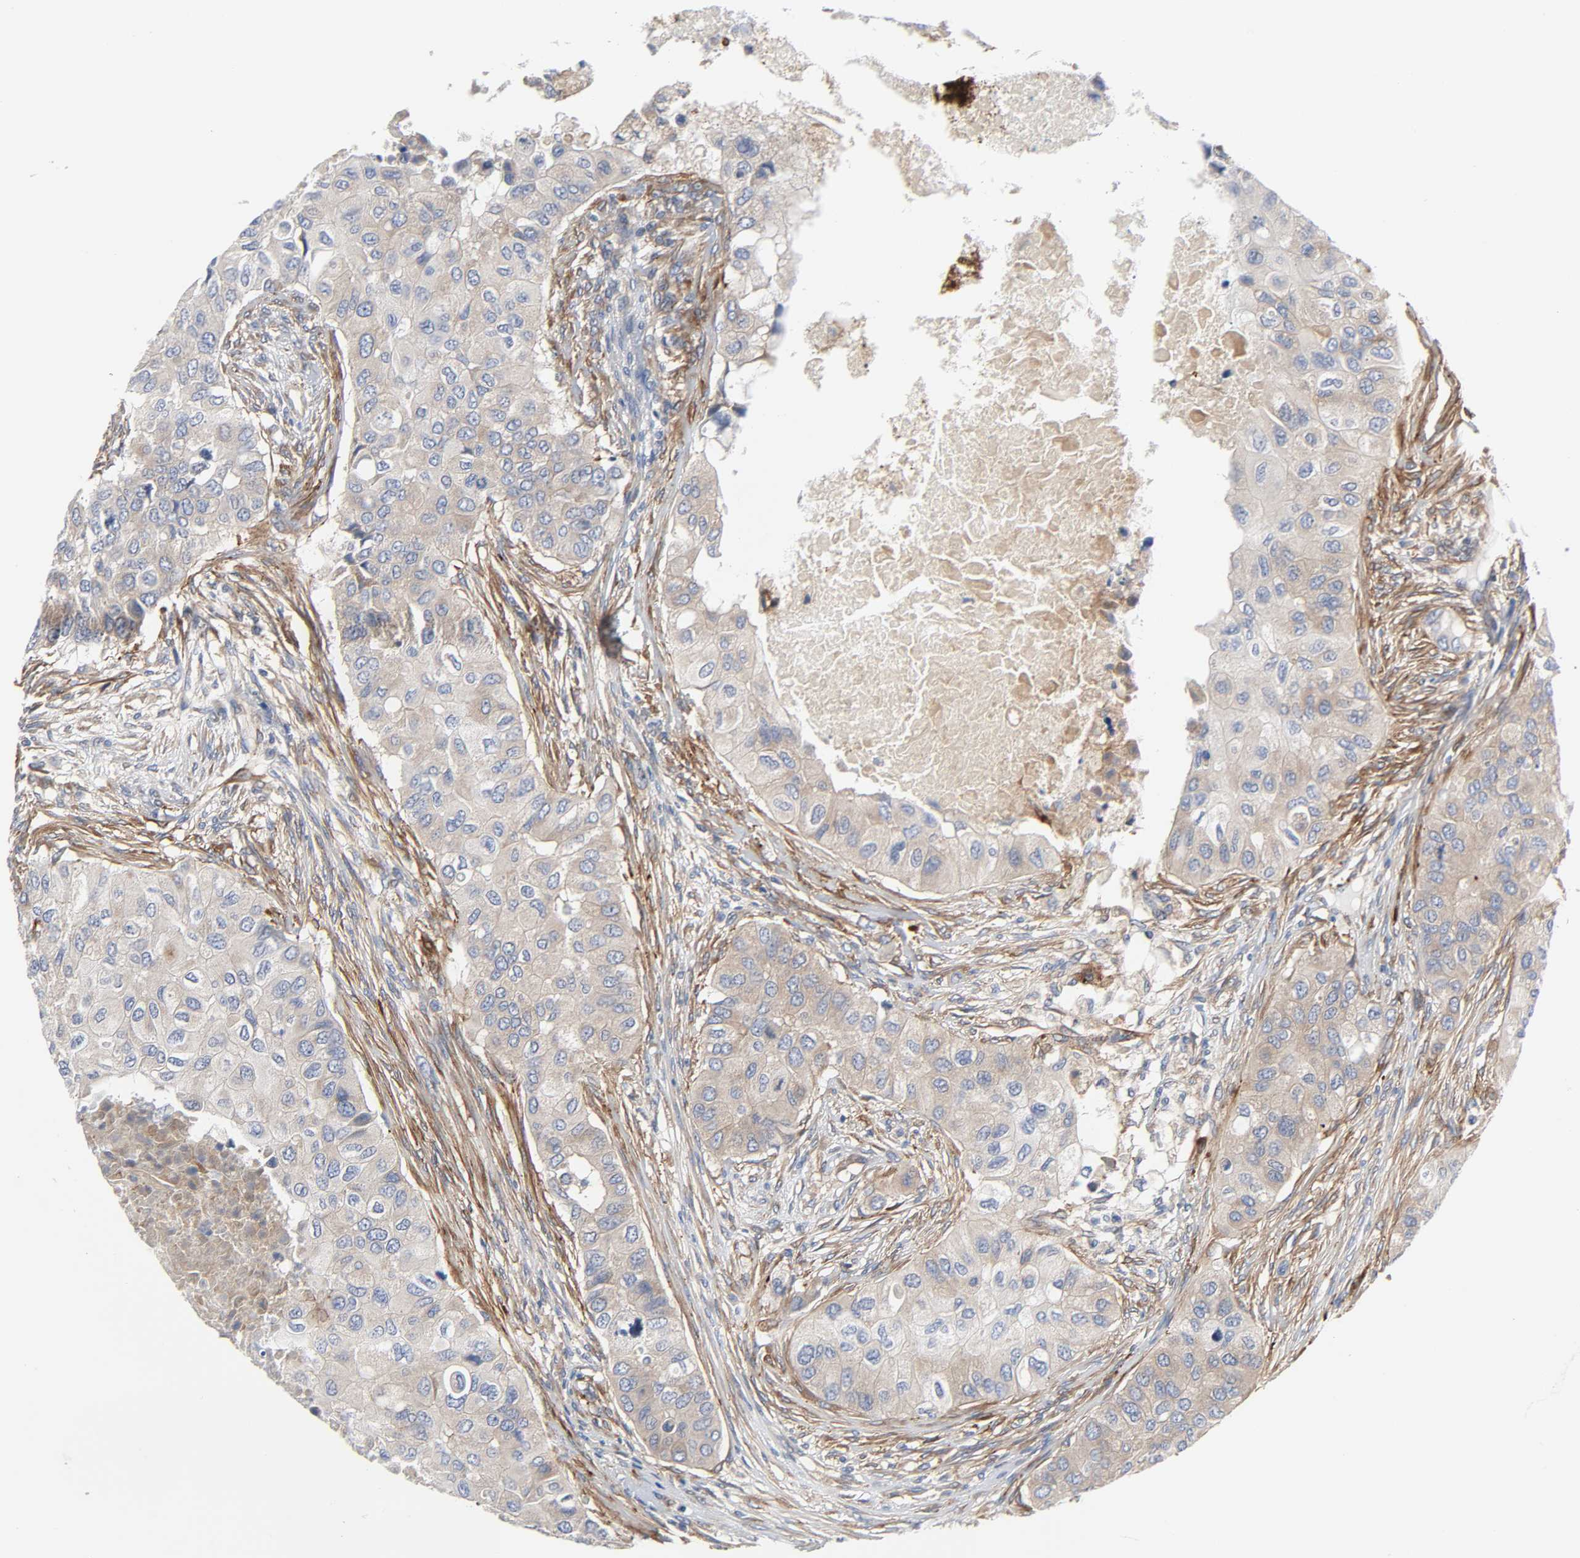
{"staining": {"intensity": "weak", "quantity": "25%-75%", "location": "cytoplasmic/membranous"}, "tissue": "breast cancer", "cell_type": "Tumor cells", "image_type": "cancer", "snomed": [{"axis": "morphology", "description": "Normal tissue, NOS"}, {"axis": "morphology", "description": "Duct carcinoma"}, {"axis": "topography", "description": "Breast"}], "caption": "A brown stain shows weak cytoplasmic/membranous staining of a protein in human breast cancer tumor cells.", "gene": "ARHGAP1", "patient": {"sex": "female", "age": 49}}